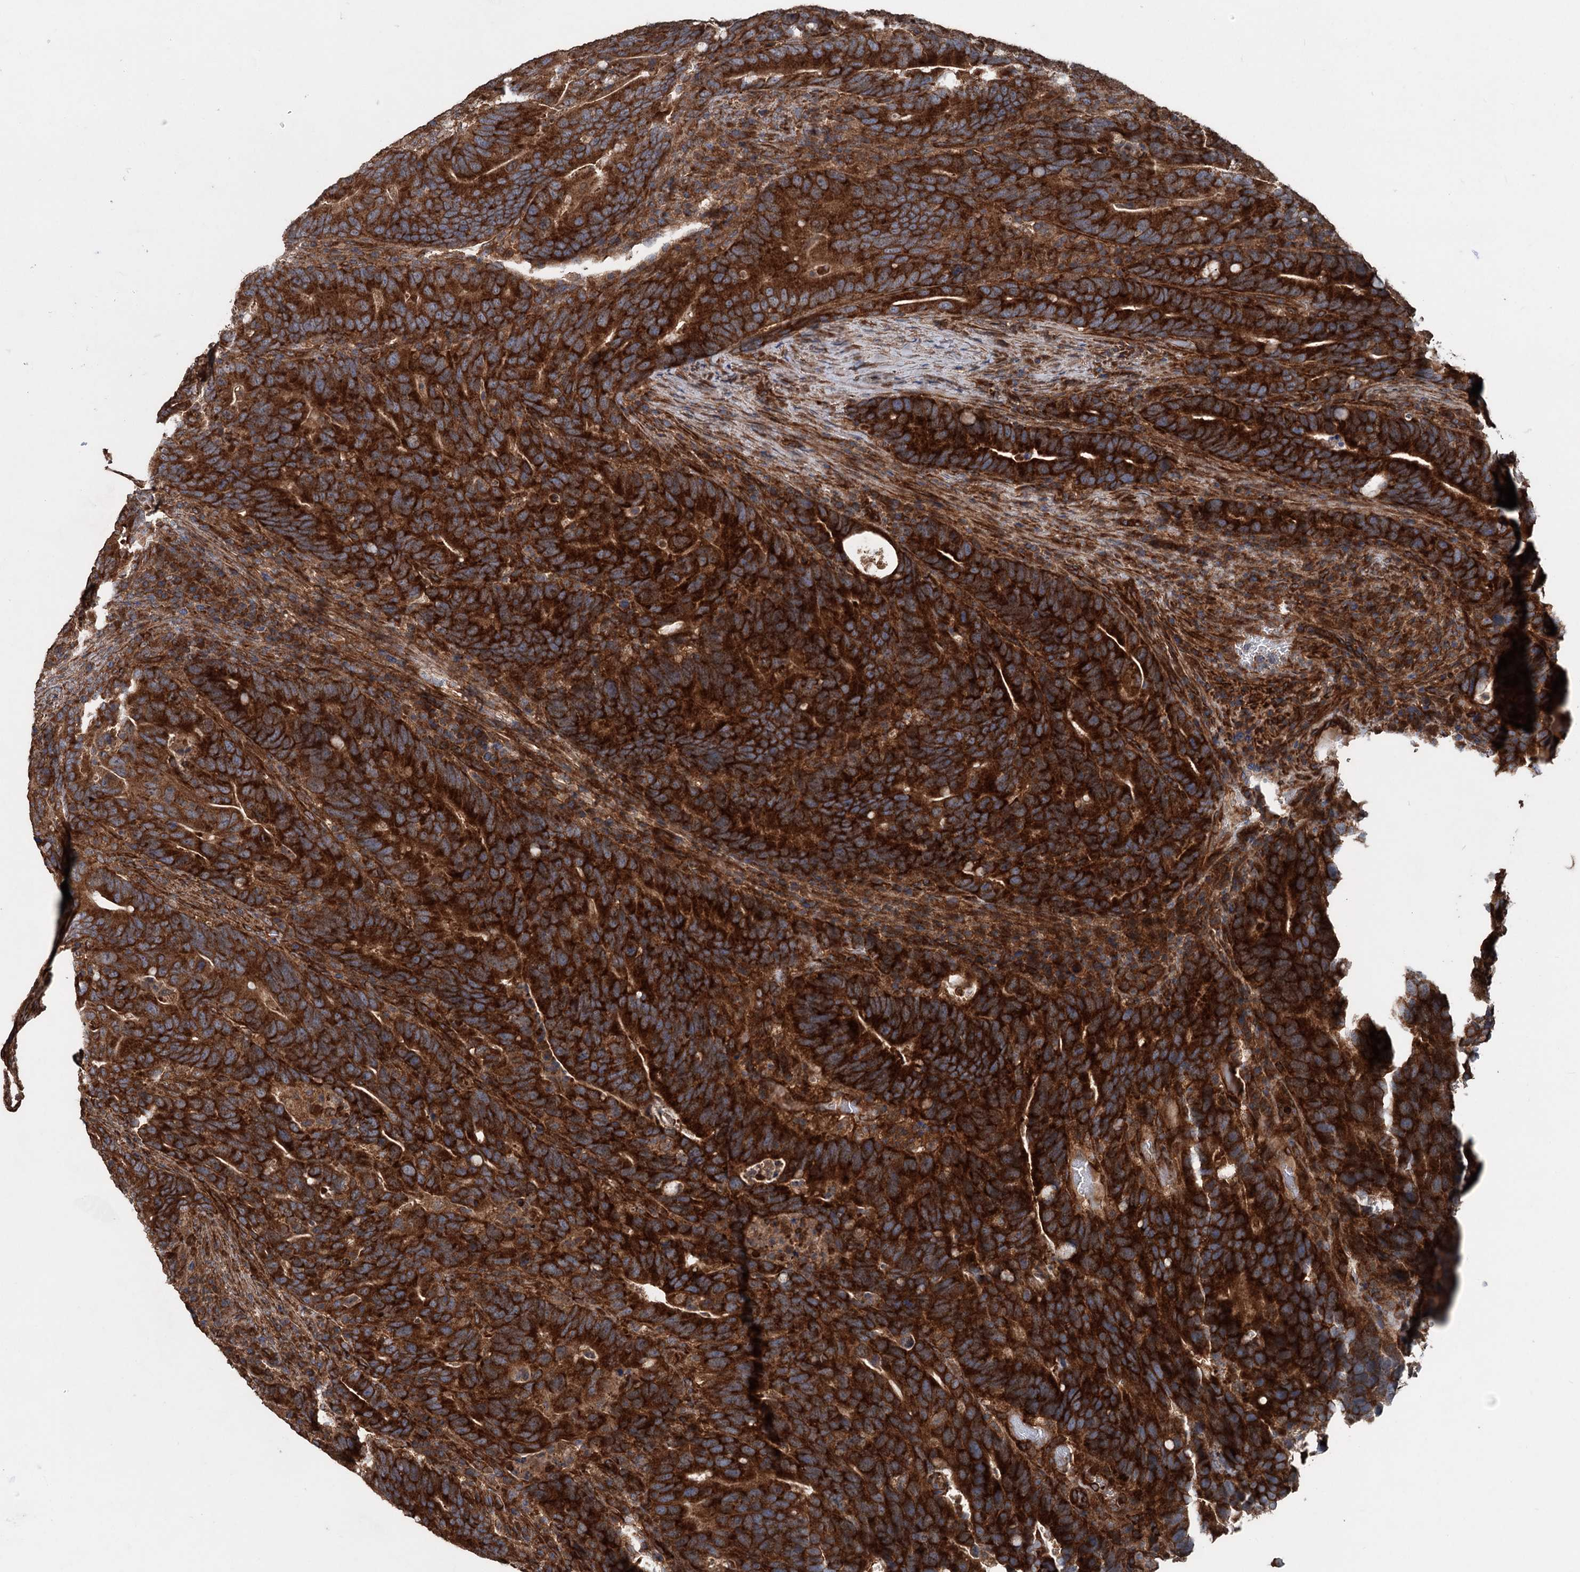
{"staining": {"intensity": "strong", "quantity": ">75%", "location": "cytoplasmic/membranous"}, "tissue": "colorectal cancer", "cell_type": "Tumor cells", "image_type": "cancer", "snomed": [{"axis": "morphology", "description": "Adenocarcinoma, NOS"}, {"axis": "topography", "description": "Colon"}], "caption": "Human colorectal cancer (adenocarcinoma) stained with a brown dye displays strong cytoplasmic/membranous positive positivity in approximately >75% of tumor cells.", "gene": "RNF214", "patient": {"sex": "female", "age": 66}}